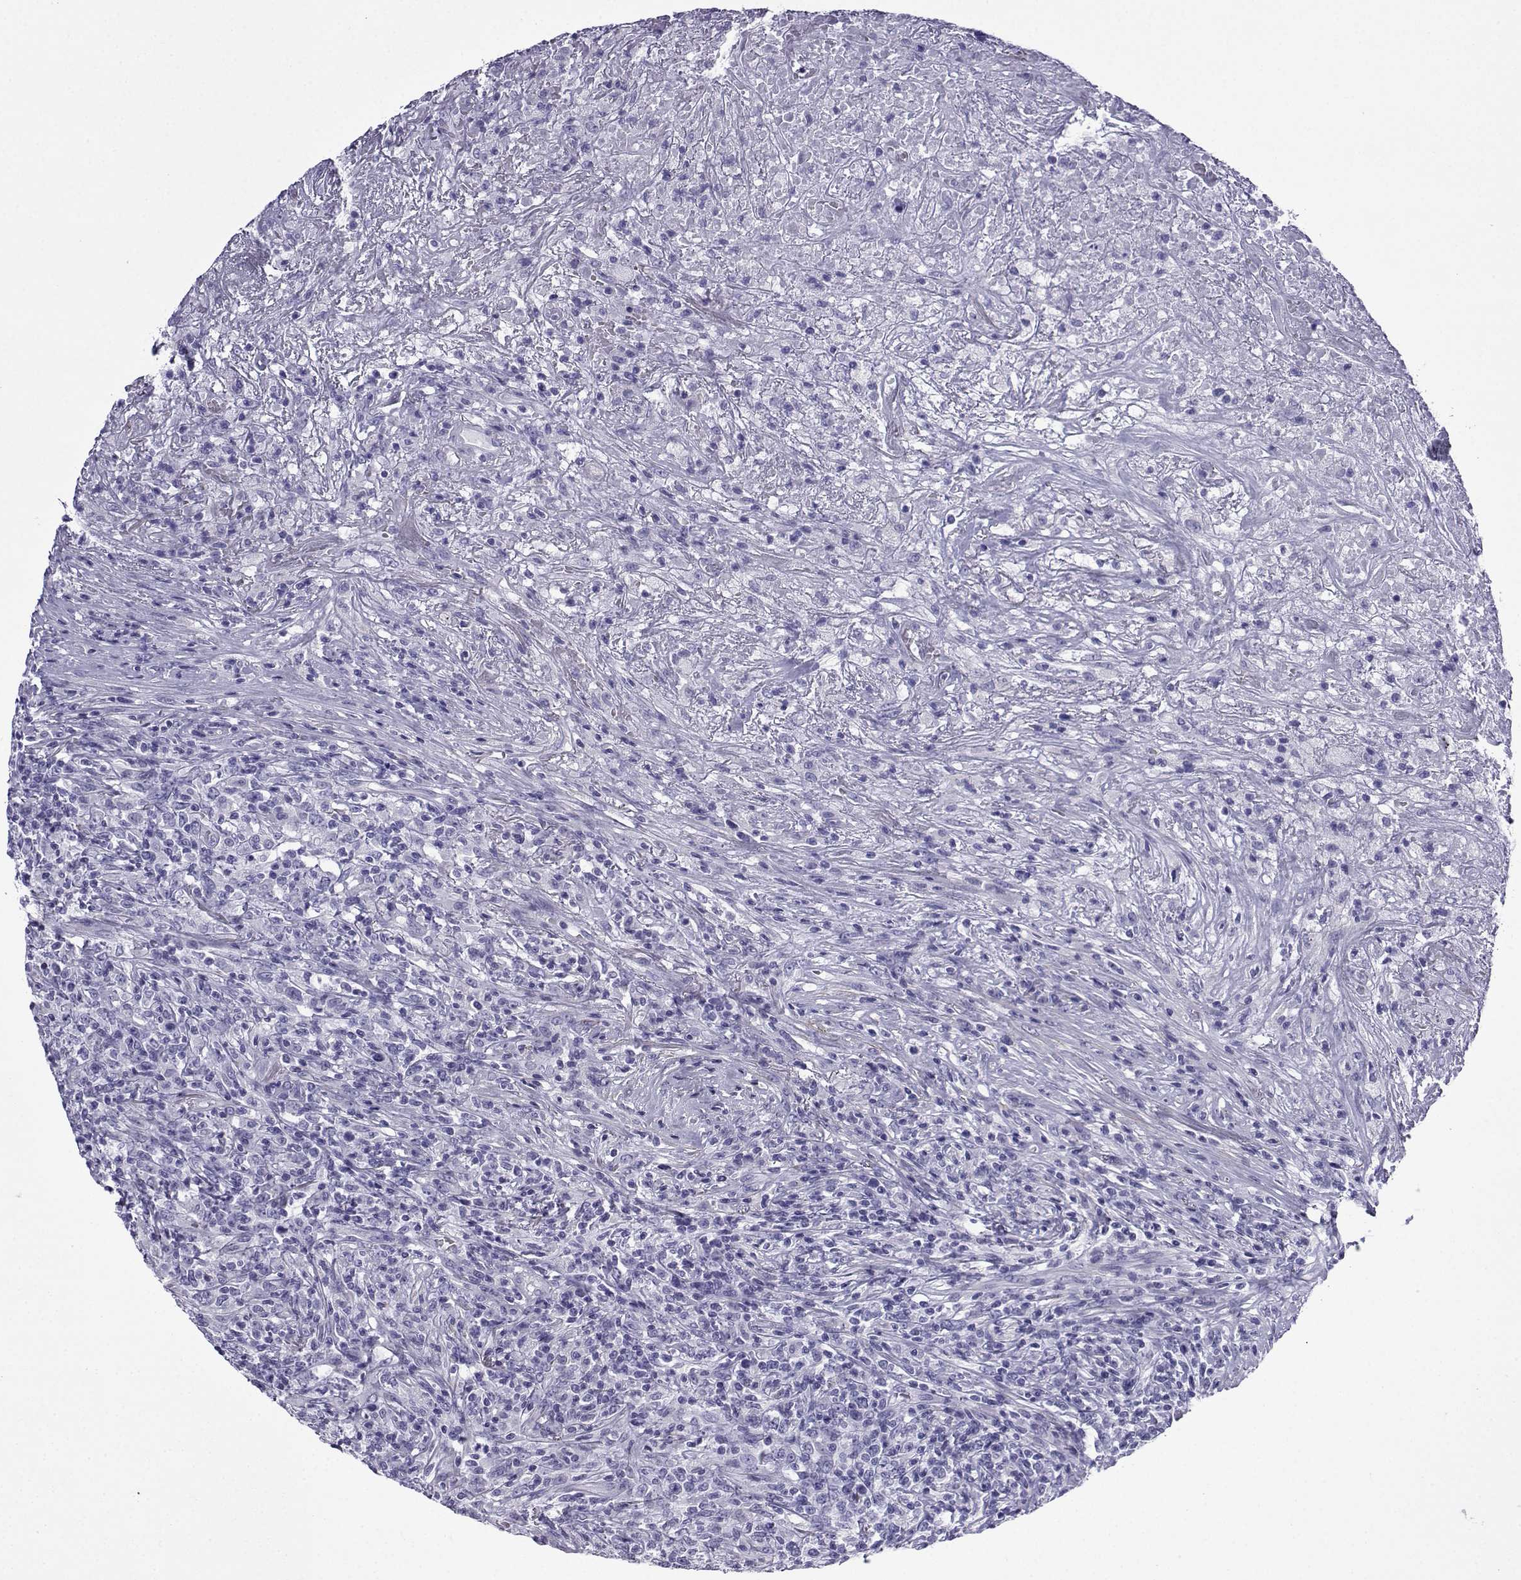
{"staining": {"intensity": "negative", "quantity": "none", "location": "none"}, "tissue": "lymphoma", "cell_type": "Tumor cells", "image_type": "cancer", "snomed": [{"axis": "morphology", "description": "Malignant lymphoma, non-Hodgkin's type, High grade"}, {"axis": "topography", "description": "Lung"}], "caption": "The photomicrograph displays no staining of tumor cells in high-grade malignant lymphoma, non-Hodgkin's type.", "gene": "KCNF1", "patient": {"sex": "male", "age": 79}}